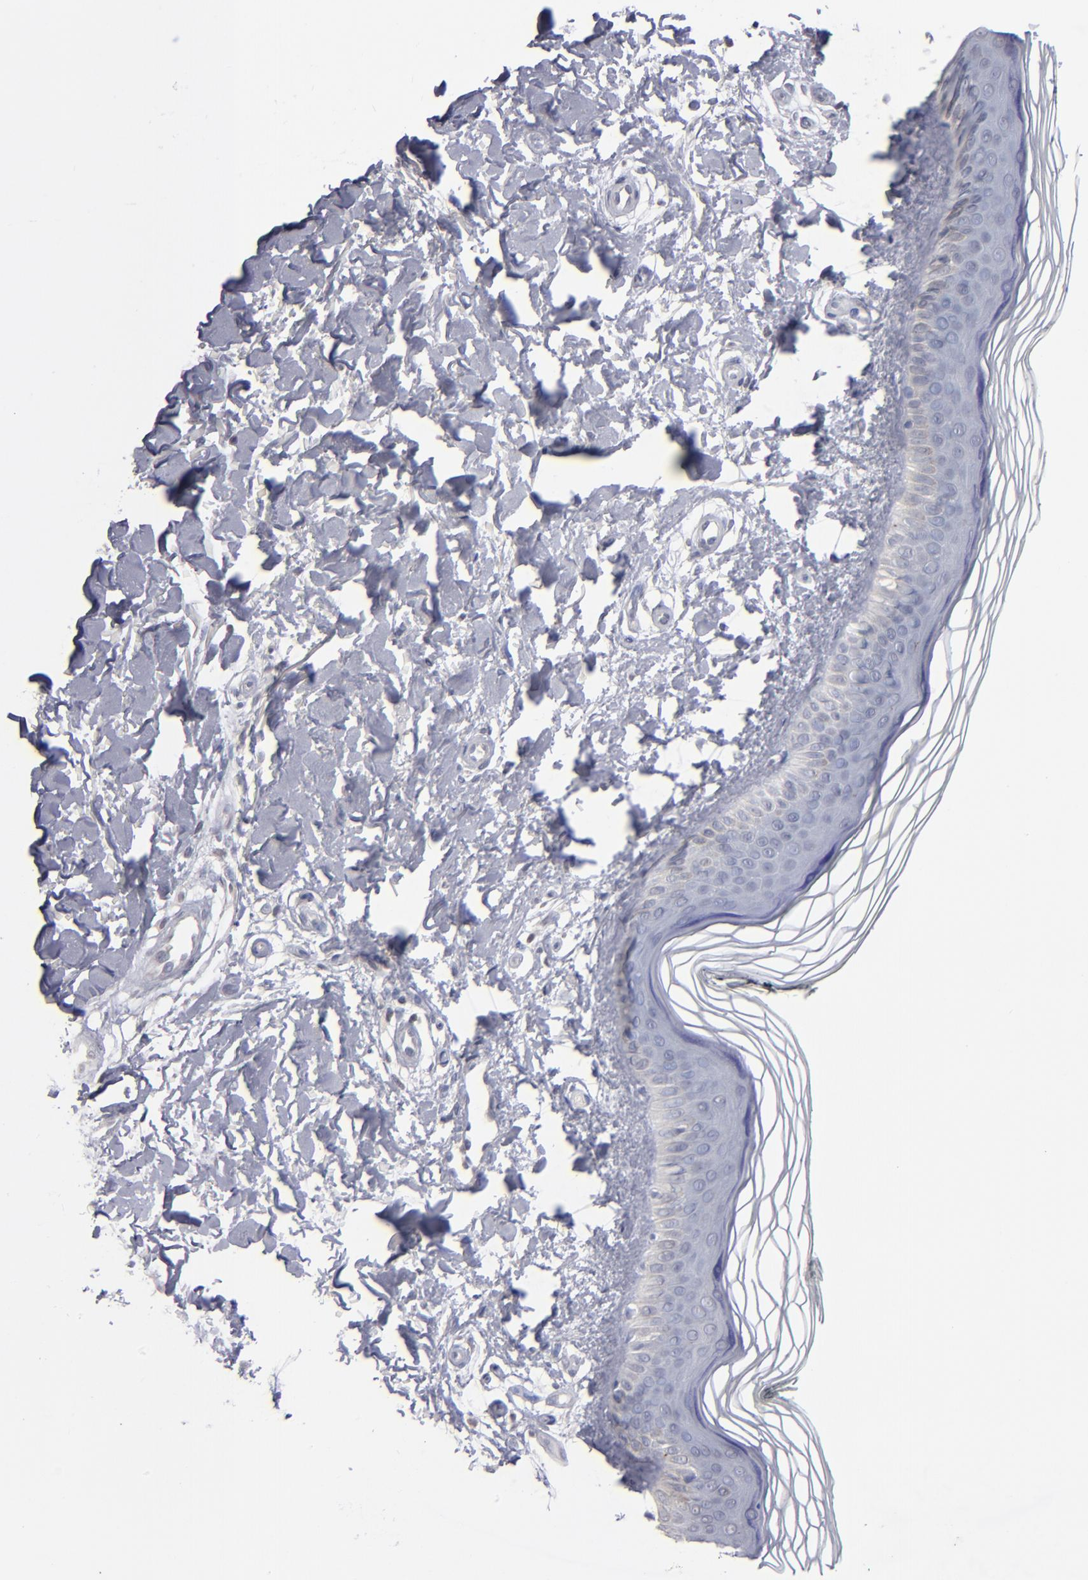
{"staining": {"intensity": "negative", "quantity": "none", "location": "none"}, "tissue": "skin", "cell_type": "Fibroblasts", "image_type": "normal", "snomed": [{"axis": "morphology", "description": "Normal tissue, NOS"}, {"axis": "topography", "description": "Skin"}], "caption": "Immunohistochemistry (IHC) photomicrograph of normal skin: skin stained with DAB shows no significant protein staining in fibroblasts.", "gene": "RPH3A", "patient": {"sex": "female", "age": 19}}